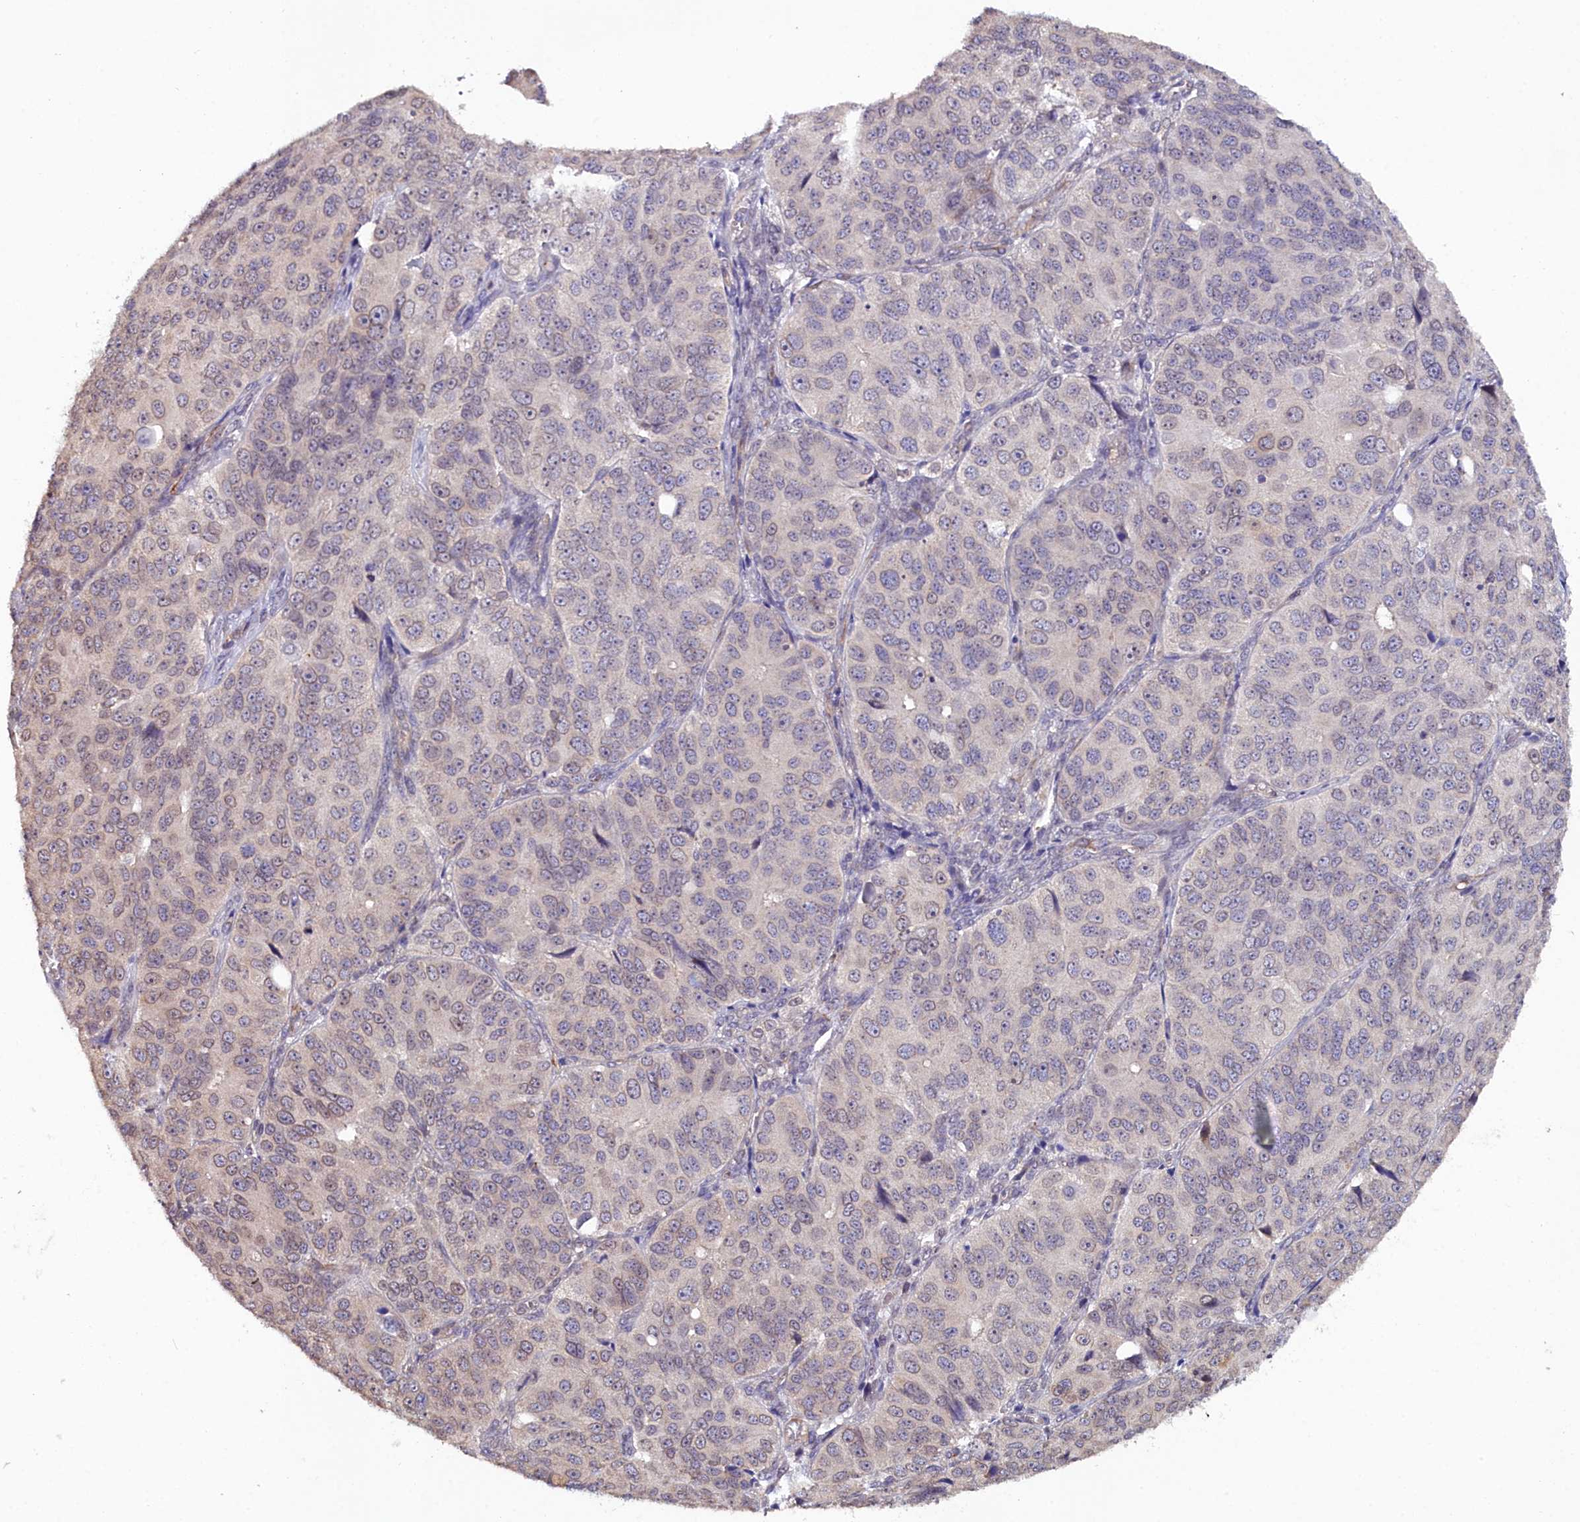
{"staining": {"intensity": "negative", "quantity": "none", "location": "none"}, "tissue": "ovarian cancer", "cell_type": "Tumor cells", "image_type": "cancer", "snomed": [{"axis": "morphology", "description": "Carcinoma, endometroid"}, {"axis": "topography", "description": "Ovary"}], "caption": "Micrograph shows no protein staining in tumor cells of ovarian cancer tissue. (DAB (3,3'-diaminobenzidine) immunohistochemistry (IHC), high magnification).", "gene": "C4orf19", "patient": {"sex": "female", "age": 51}}